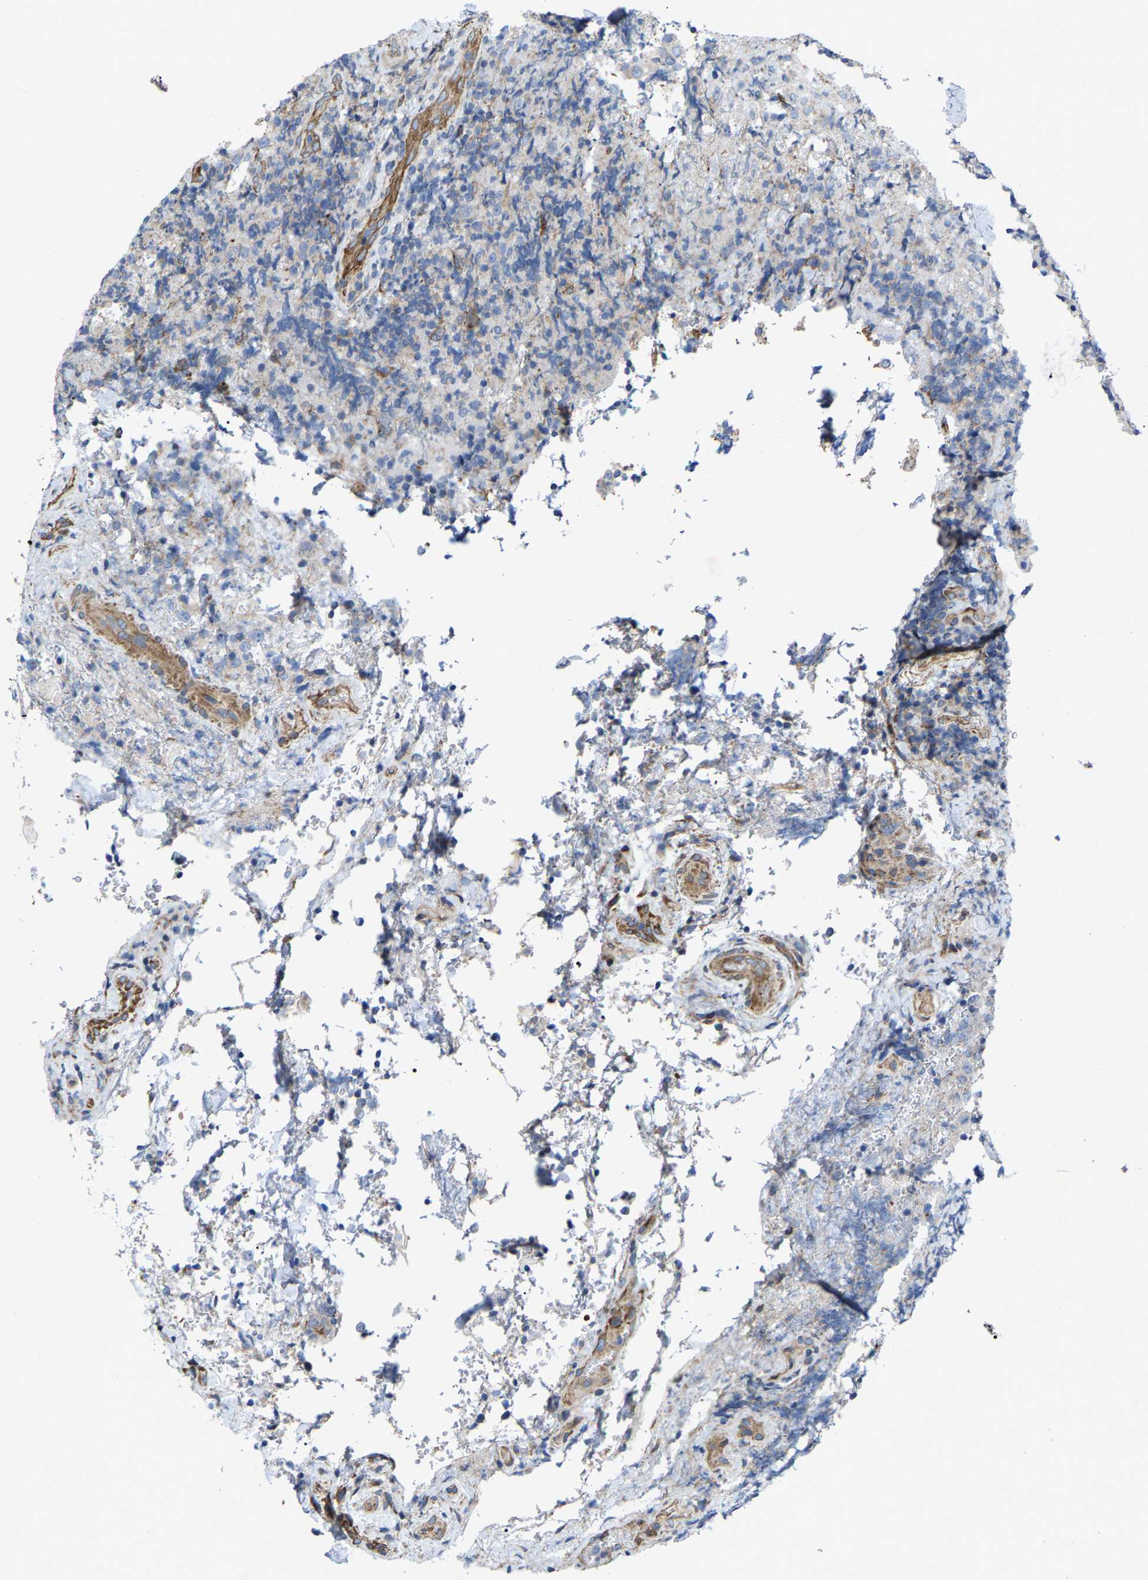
{"staining": {"intensity": "negative", "quantity": "none", "location": "none"}, "tissue": "lymphoma", "cell_type": "Tumor cells", "image_type": "cancer", "snomed": [{"axis": "morphology", "description": "Malignant lymphoma, non-Hodgkin's type, High grade"}, {"axis": "topography", "description": "Tonsil"}], "caption": "Immunohistochemistry photomicrograph of neoplastic tissue: human high-grade malignant lymphoma, non-Hodgkin's type stained with DAB reveals no significant protein expression in tumor cells.", "gene": "TOR1B", "patient": {"sex": "female", "age": 36}}